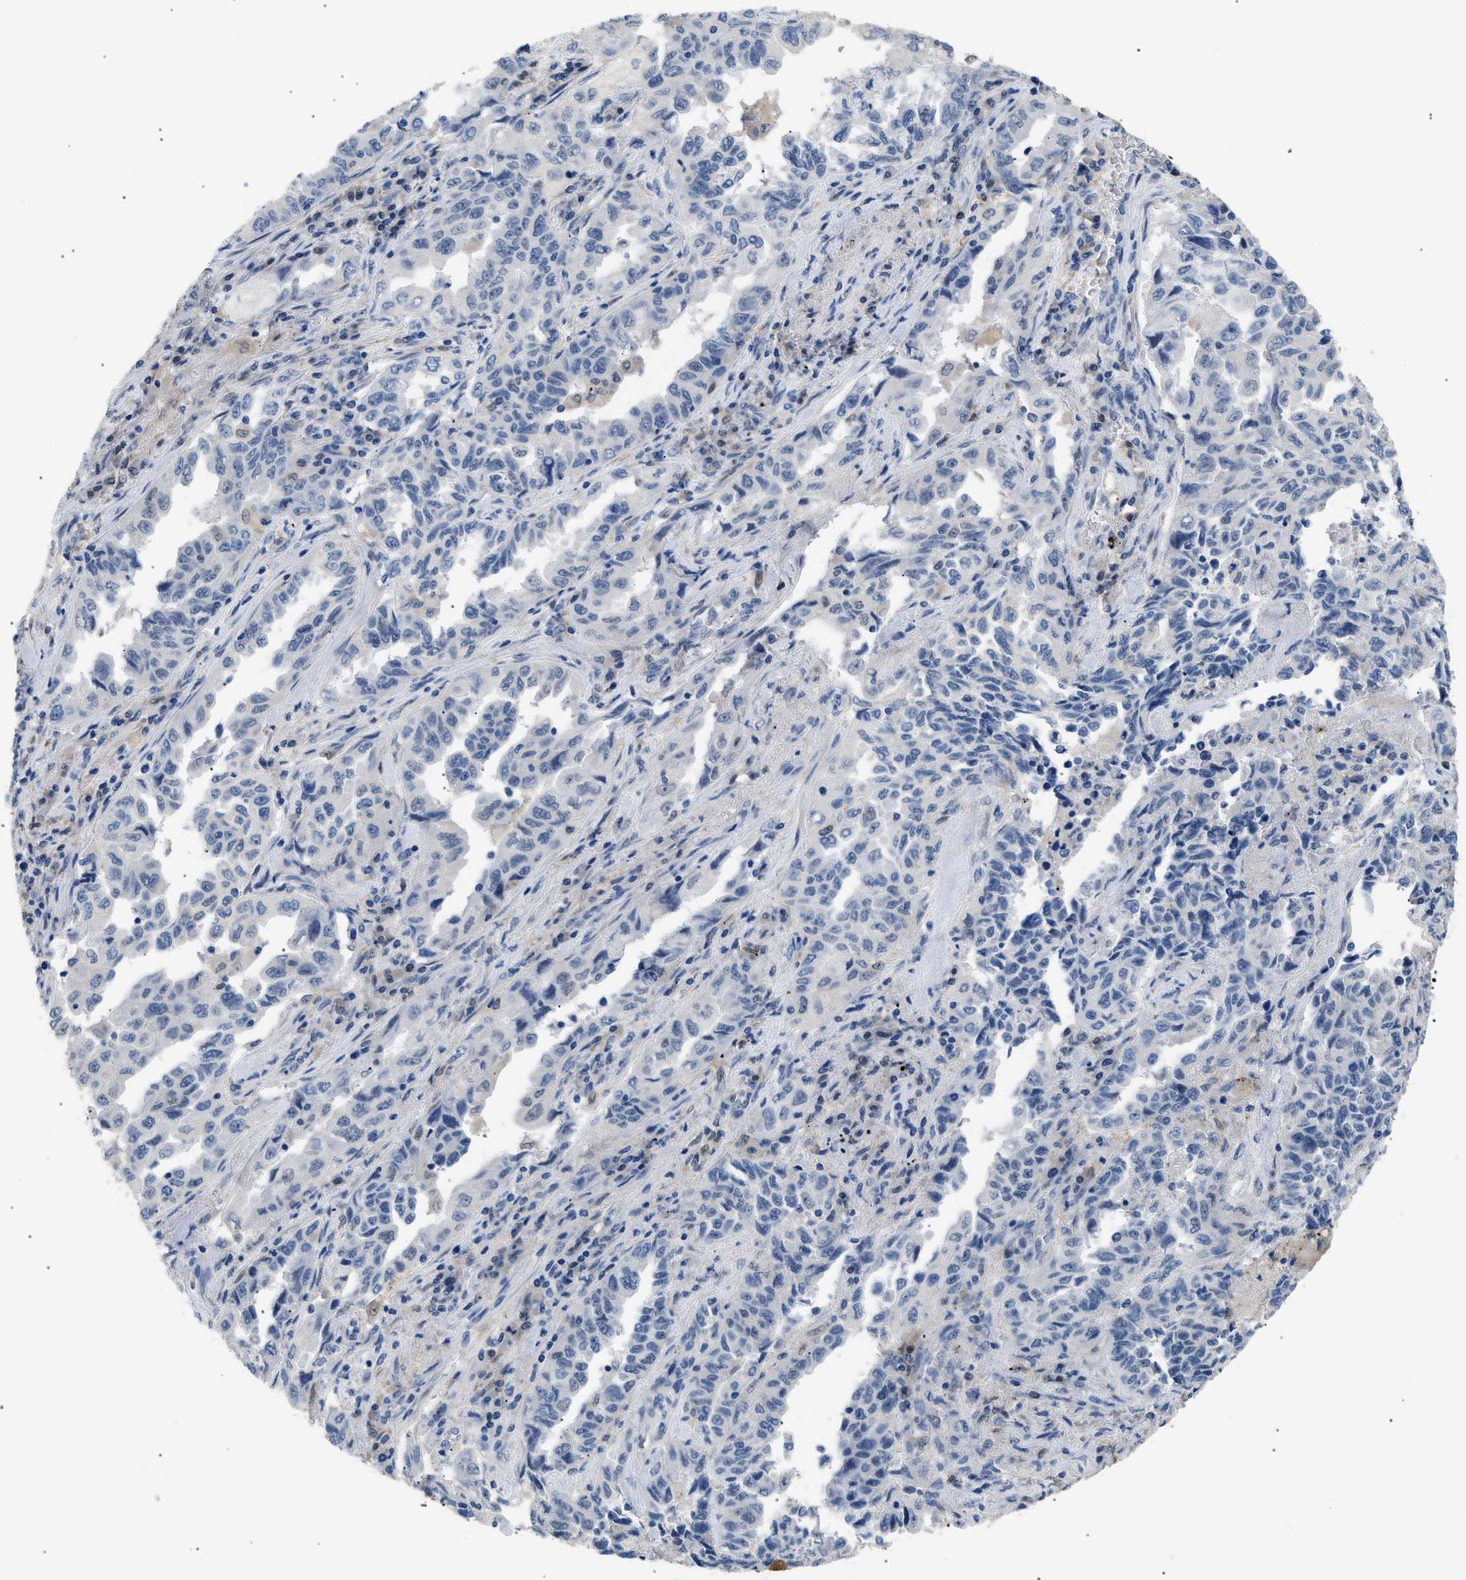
{"staining": {"intensity": "negative", "quantity": "none", "location": "none"}, "tissue": "lung cancer", "cell_type": "Tumor cells", "image_type": "cancer", "snomed": [{"axis": "morphology", "description": "Adenocarcinoma, NOS"}, {"axis": "topography", "description": "Lung"}], "caption": "Adenocarcinoma (lung) stained for a protein using IHC shows no positivity tumor cells.", "gene": "AKR1A1", "patient": {"sex": "female", "age": 51}}